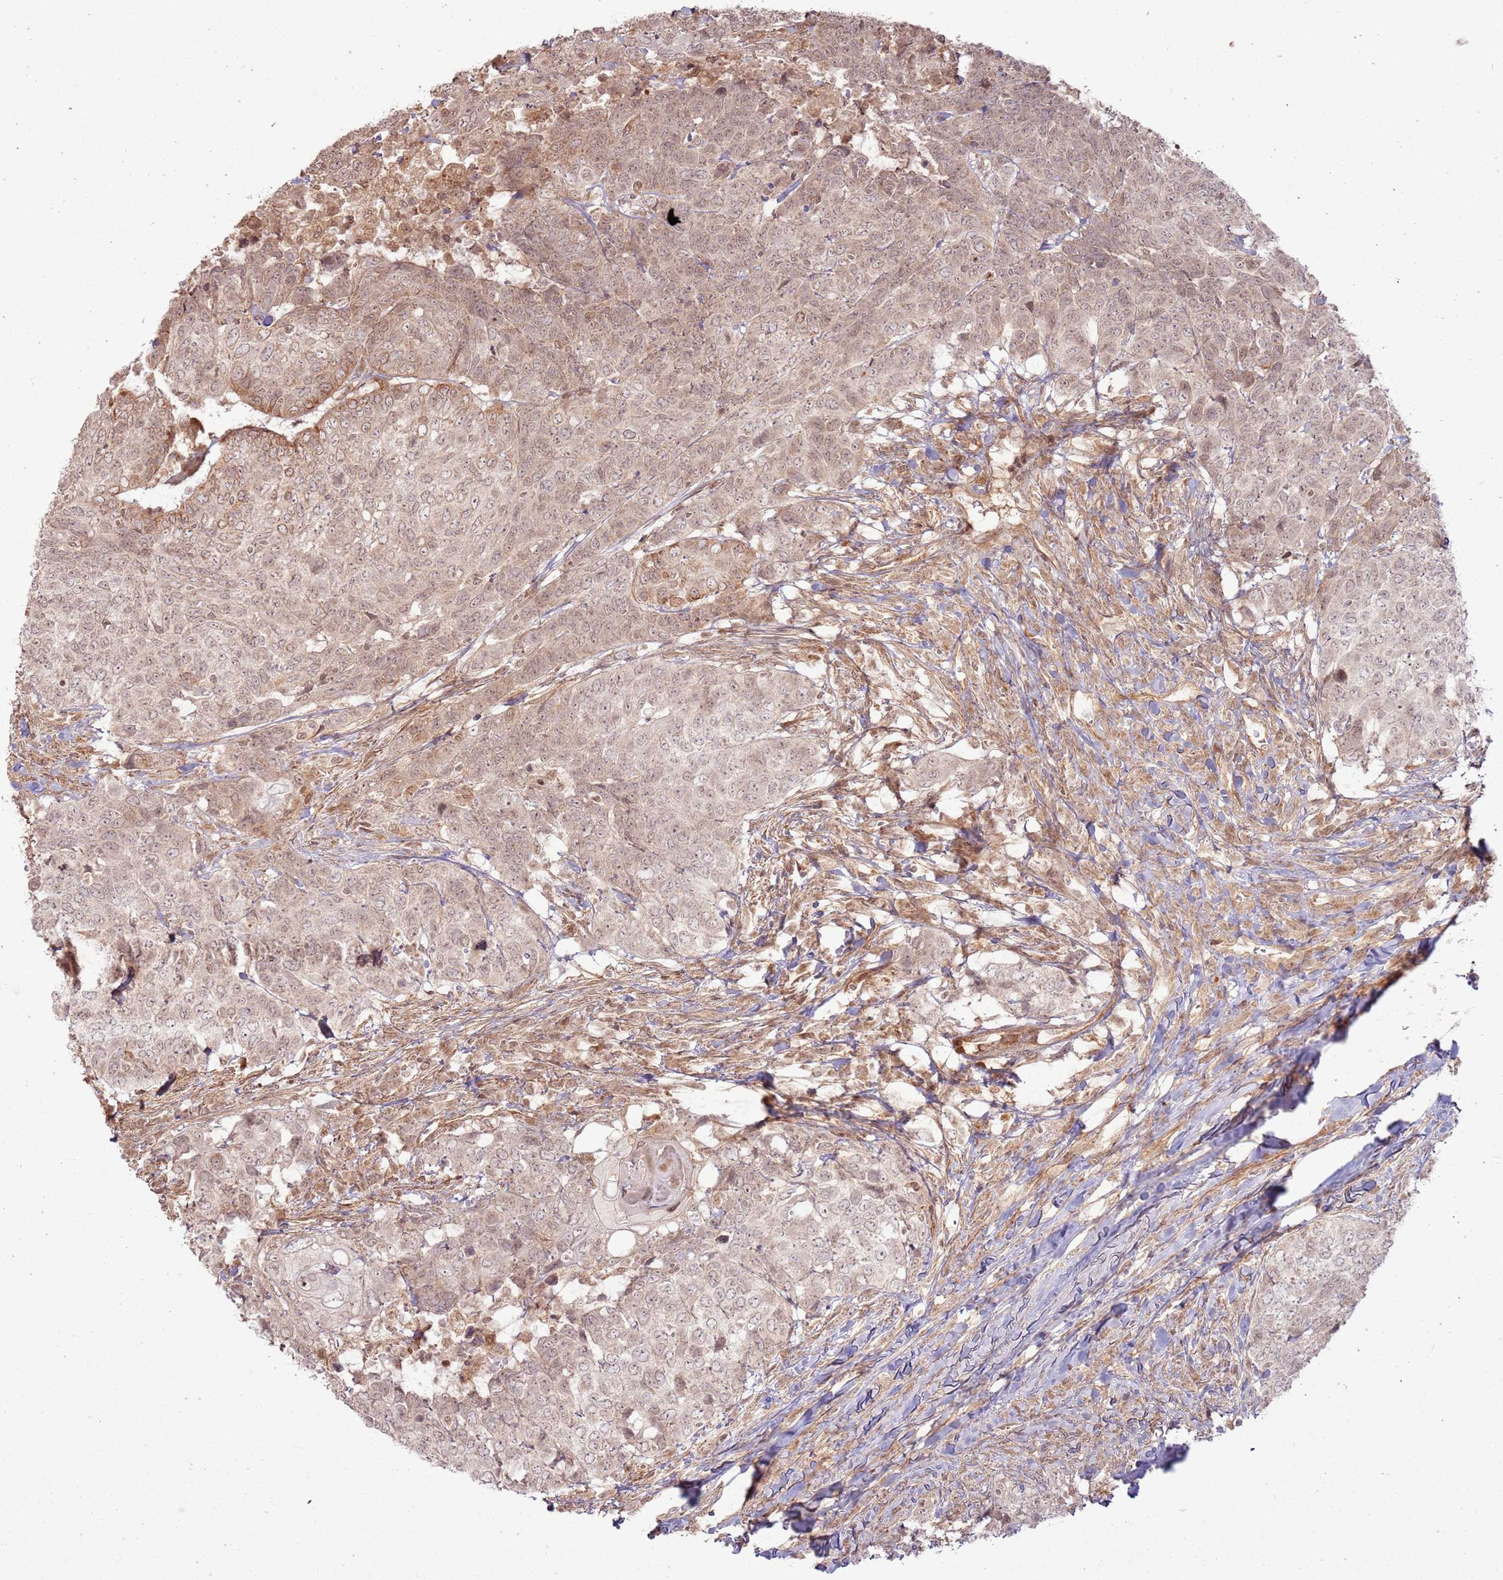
{"staining": {"intensity": "moderate", "quantity": "25%-75%", "location": "nuclear"}, "tissue": "head and neck cancer", "cell_type": "Tumor cells", "image_type": "cancer", "snomed": [{"axis": "morphology", "description": "Normal tissue, NOS"}, {"axis": "morphology", "description": "Squamous cell carcinoma, NOS"}, {"axis": "topography", "description": "Skeletal muscle"}, {"axis": "topography", "description": "Vascular tissue"}, {"axis": "topography", "description": "Peripheral nerve tissue"}, {"axis": "topography", "description": "Head-Neck"}], "caption": "High-power microscopy captured an IHC image of head and neck cancer, revealing moderate nuclear expression in approximately 25%-75% of tumor cells. The protein is shown in brown color, while the nuclei are stained blue.", "gene": "ZNF623", "patient": {"sex": "male", "age": 66}}